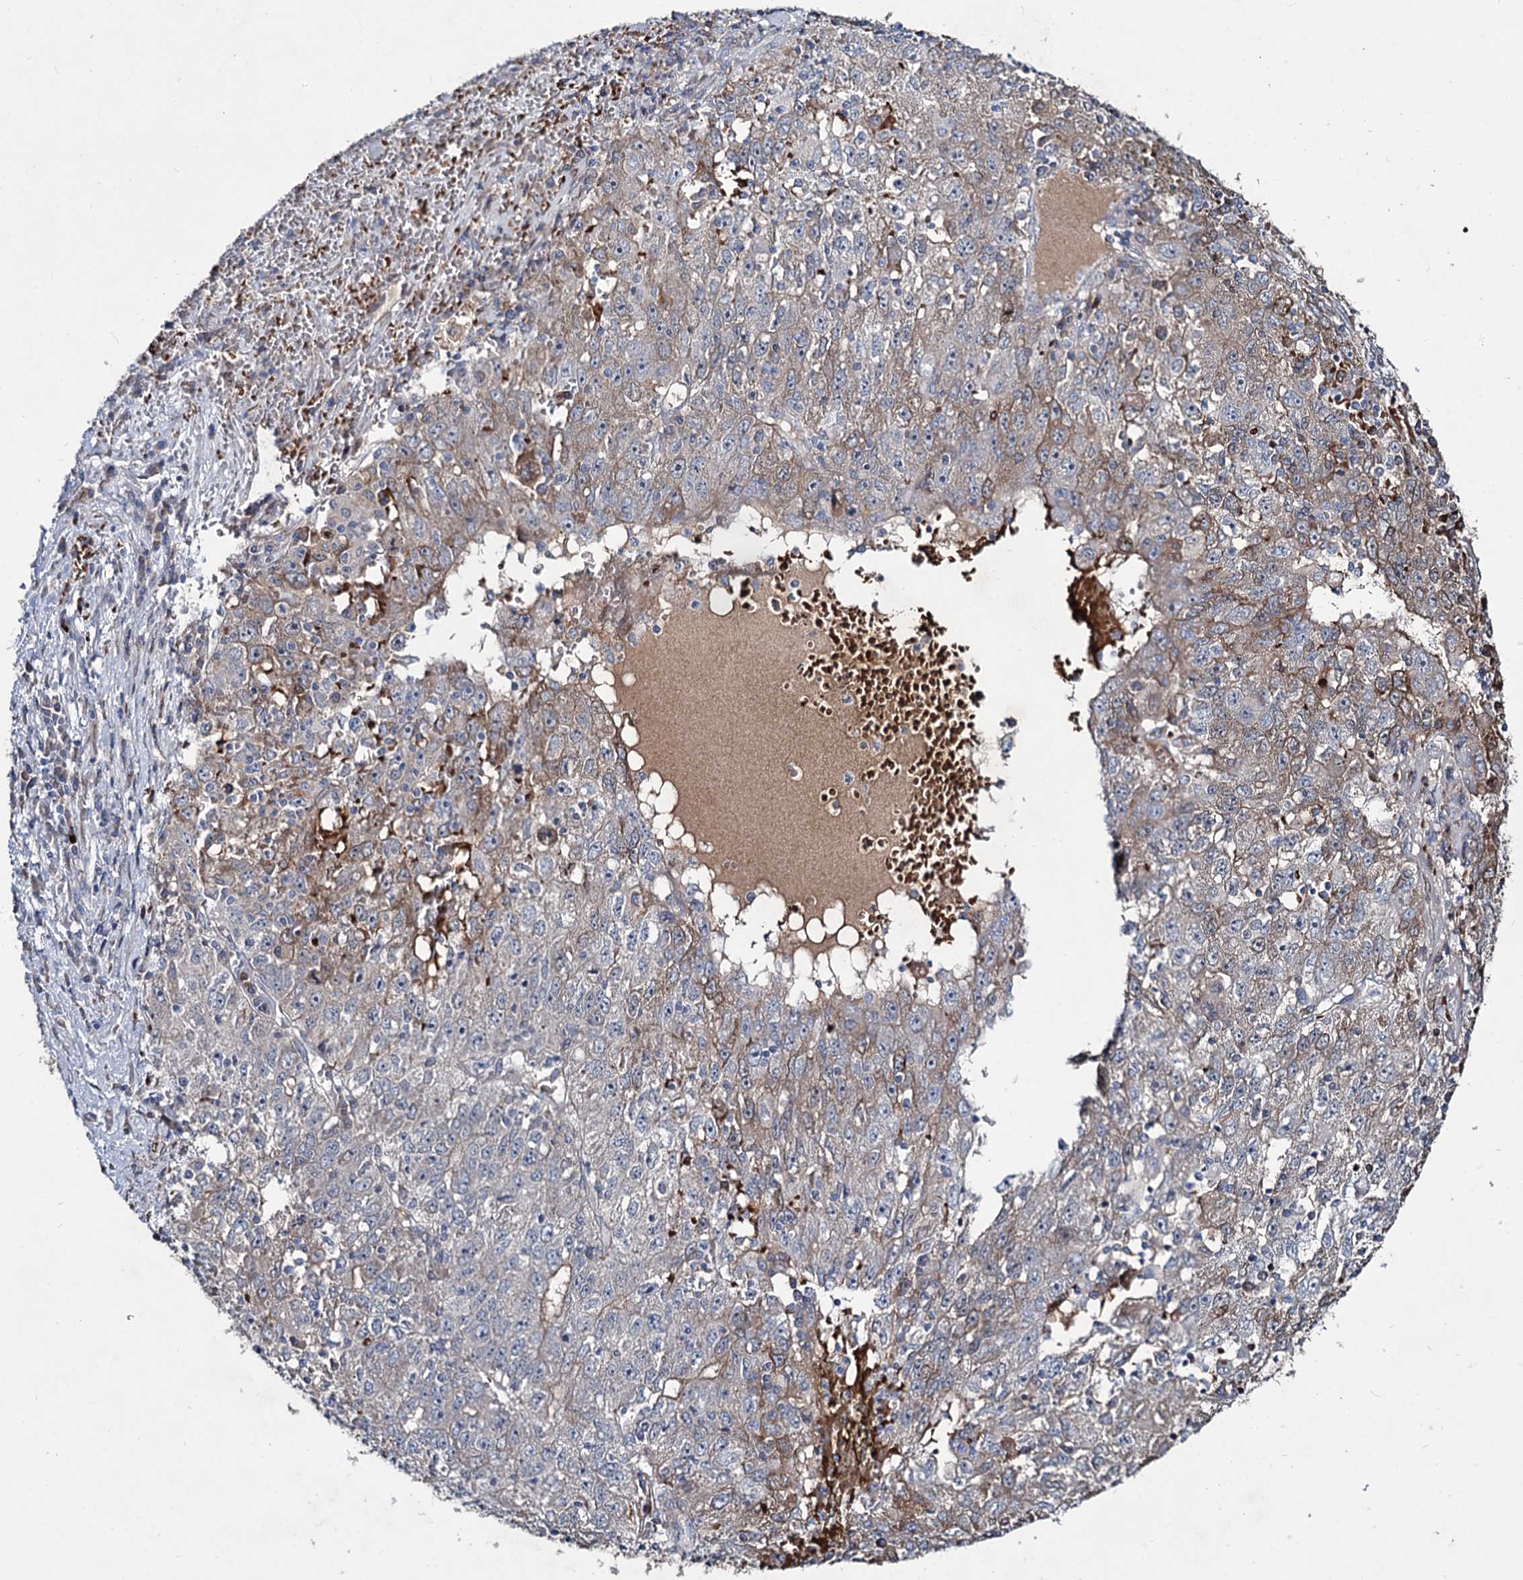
{"staining": {"intensity": "moderate", "quantity": "25%-75%", "location": "cytoplasmic/membranous"}, "tissue": "liver cancer", "cell_type": "Tumor cells", "image_type": "cancer", "snomed": [{"axis": "morphology", "description": "Carcinoma, Hepatocellular, NOS"}, {"axis": "topography", "description": "Liver"}], "caption": "There is medium levels of moderate cytoplasmic/membranous expression in tumor cells of hepatocellular carcinoma (liver), as demonstrated by immunohistochemical staining (brown color).", "gene": "RNF6", "patient": {"sex": "male", "age": 49}}